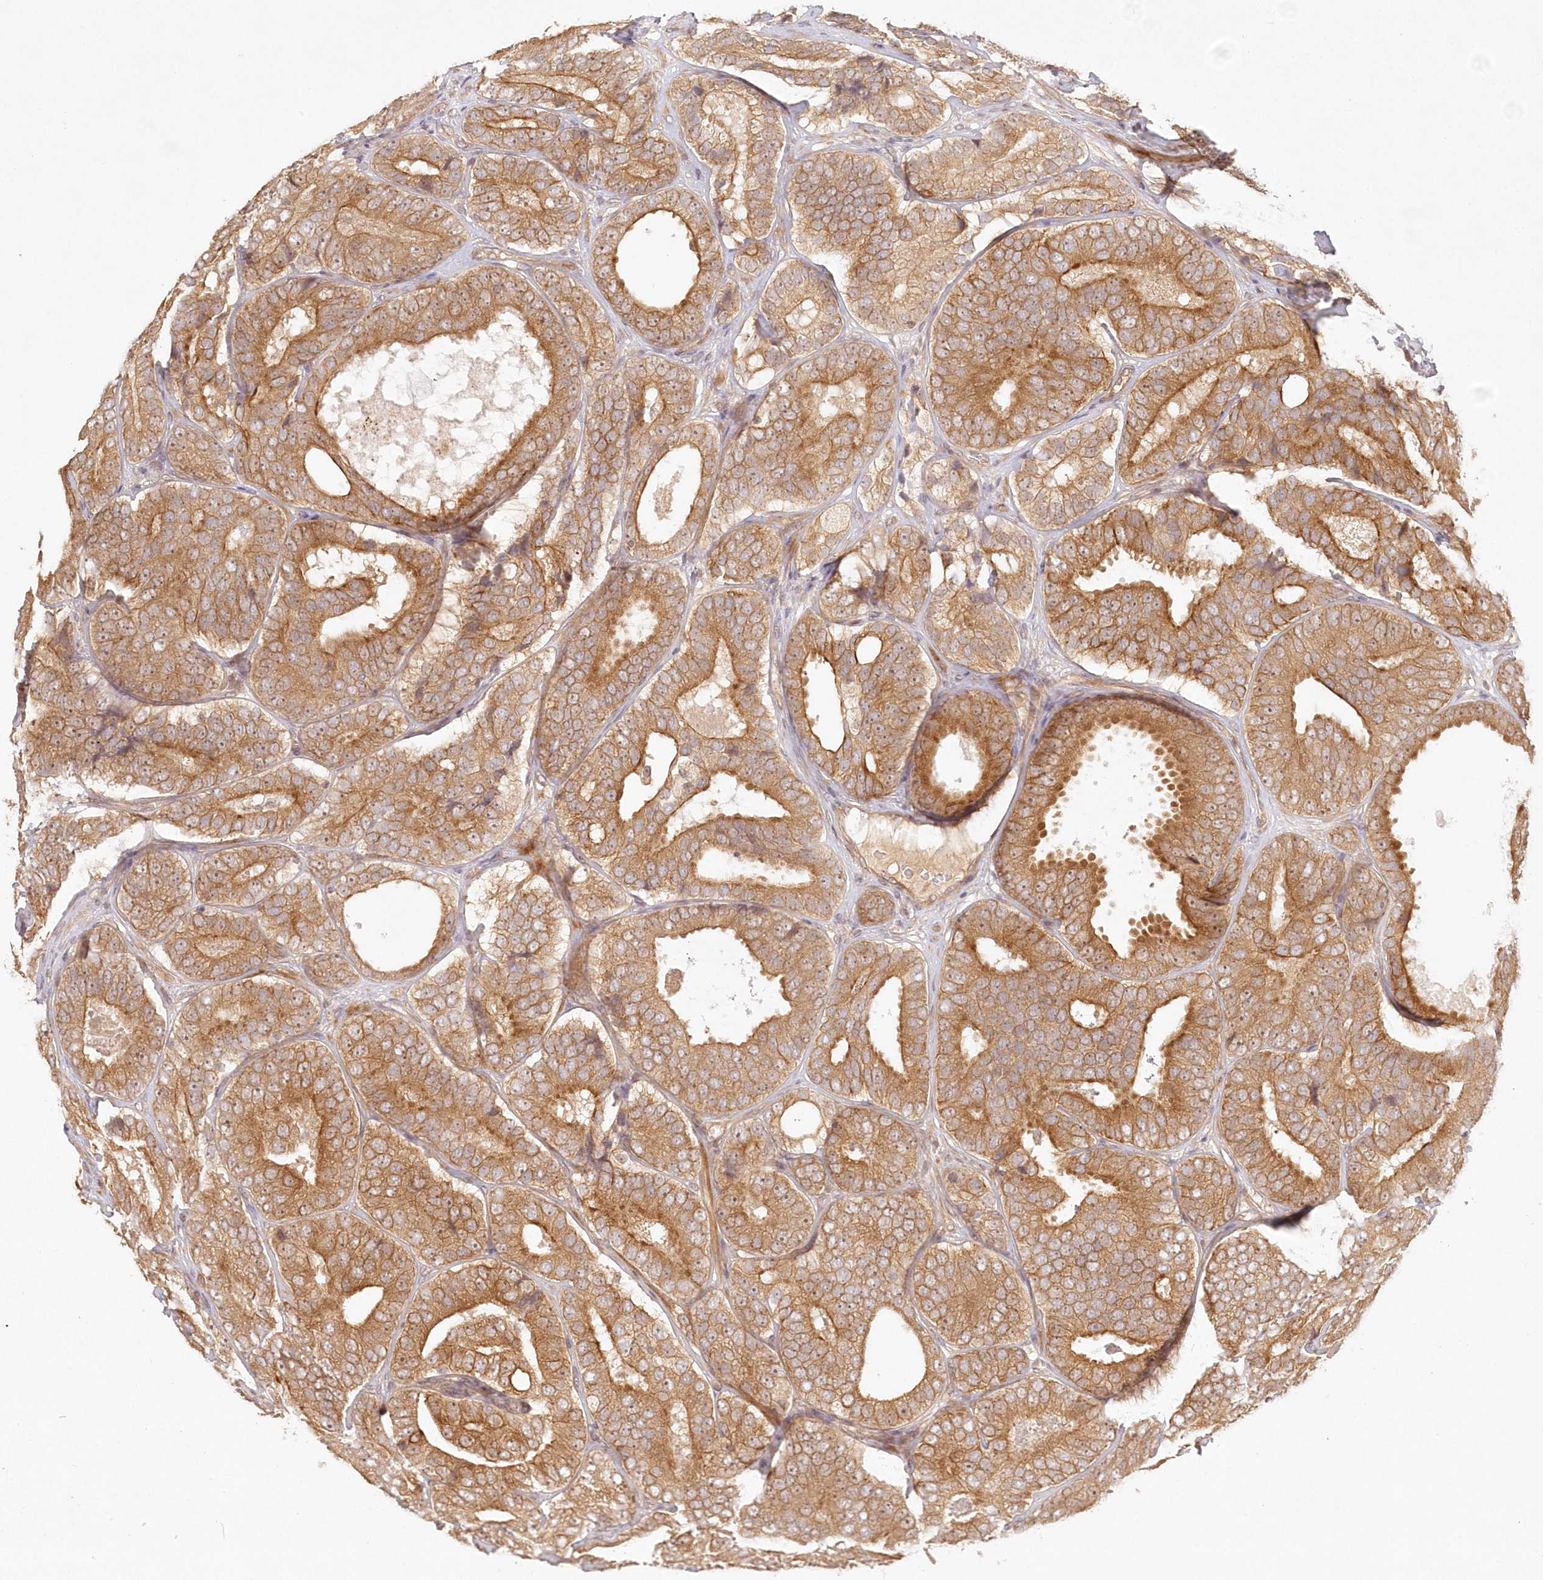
{"staining": {"intensity": "moderate", "quantity": ">75%", "location": "cytoplasmic/membranous"}, "tissue": "prostate cancer", "cell_type": "Tumor cells", "image_type": "cancer", "snomed": [{"axis": "morphology", "description": "Adenocarcinoma, High grade"}, {"axis": "topography", "description": "Prostate"}], "caption": "This is an image of IHC staining of prostate cancer (high-grade adenocarcinoma), which shows moderate expression in the cytoplasmic/membranous of tumor cells.", "gene": "KIAA0232", "patient": {"sex": "male", "age": 56}}